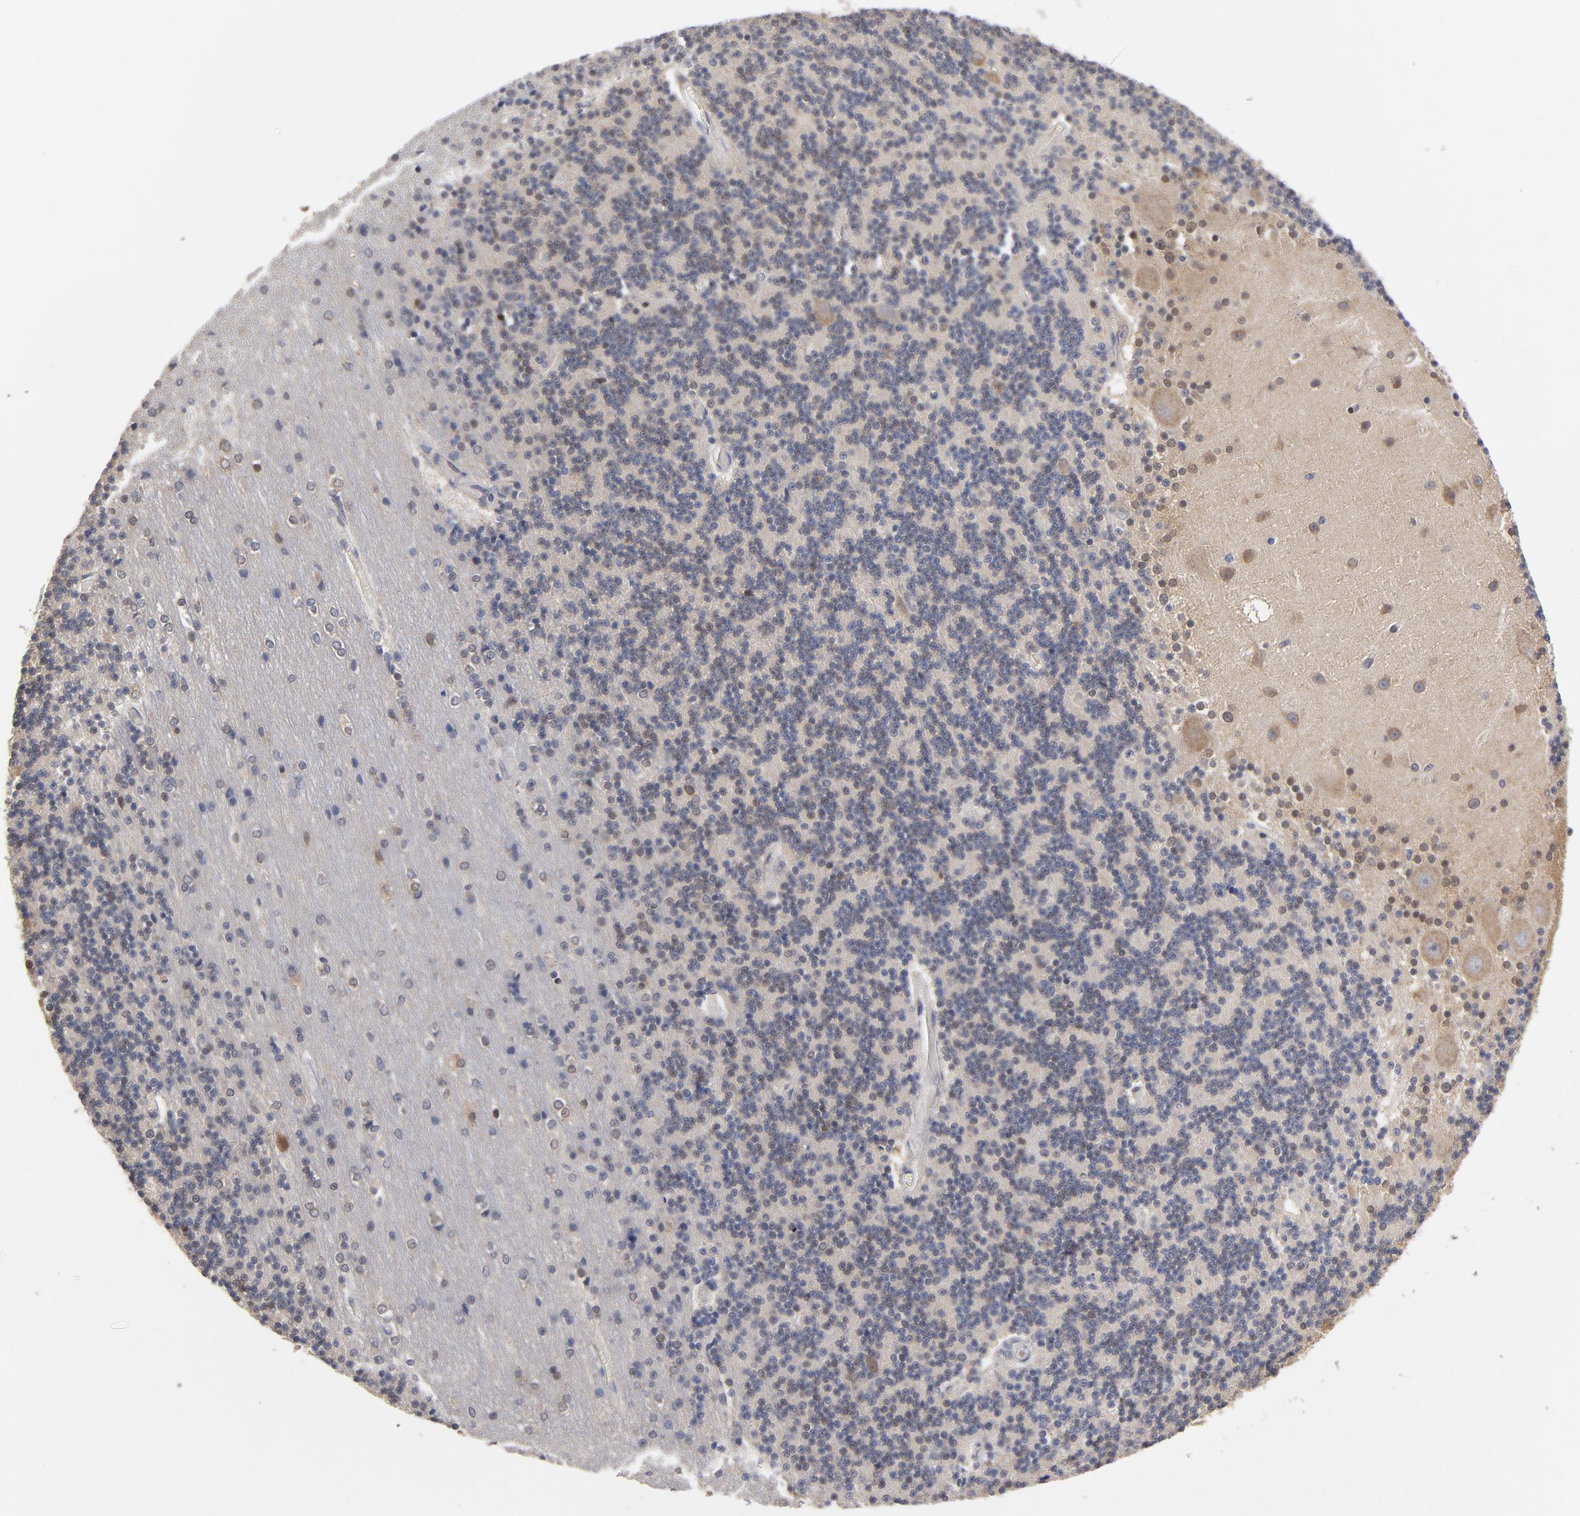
{"staining": {"intensity": "moderate", "quantity": "<25%", "location": "cytoplasmic/membranous"}, "tissue": "cerebellum", "cell_type": "Cells in granular layer", "image_type": "normal", "snomed": [{"axis": "morphology", "description": "Normal tissue, NOS"}, {"axis": "topography", "description": "Cerebellum"}], "caption": "Moderate cytoplasmic/membranous expression for a protein is identified in approximately <25% of cells in granular layer of benign cerebellum using IHC.", "gene": "ASMTL", "patient": {"sex": "female", "age": 54}}